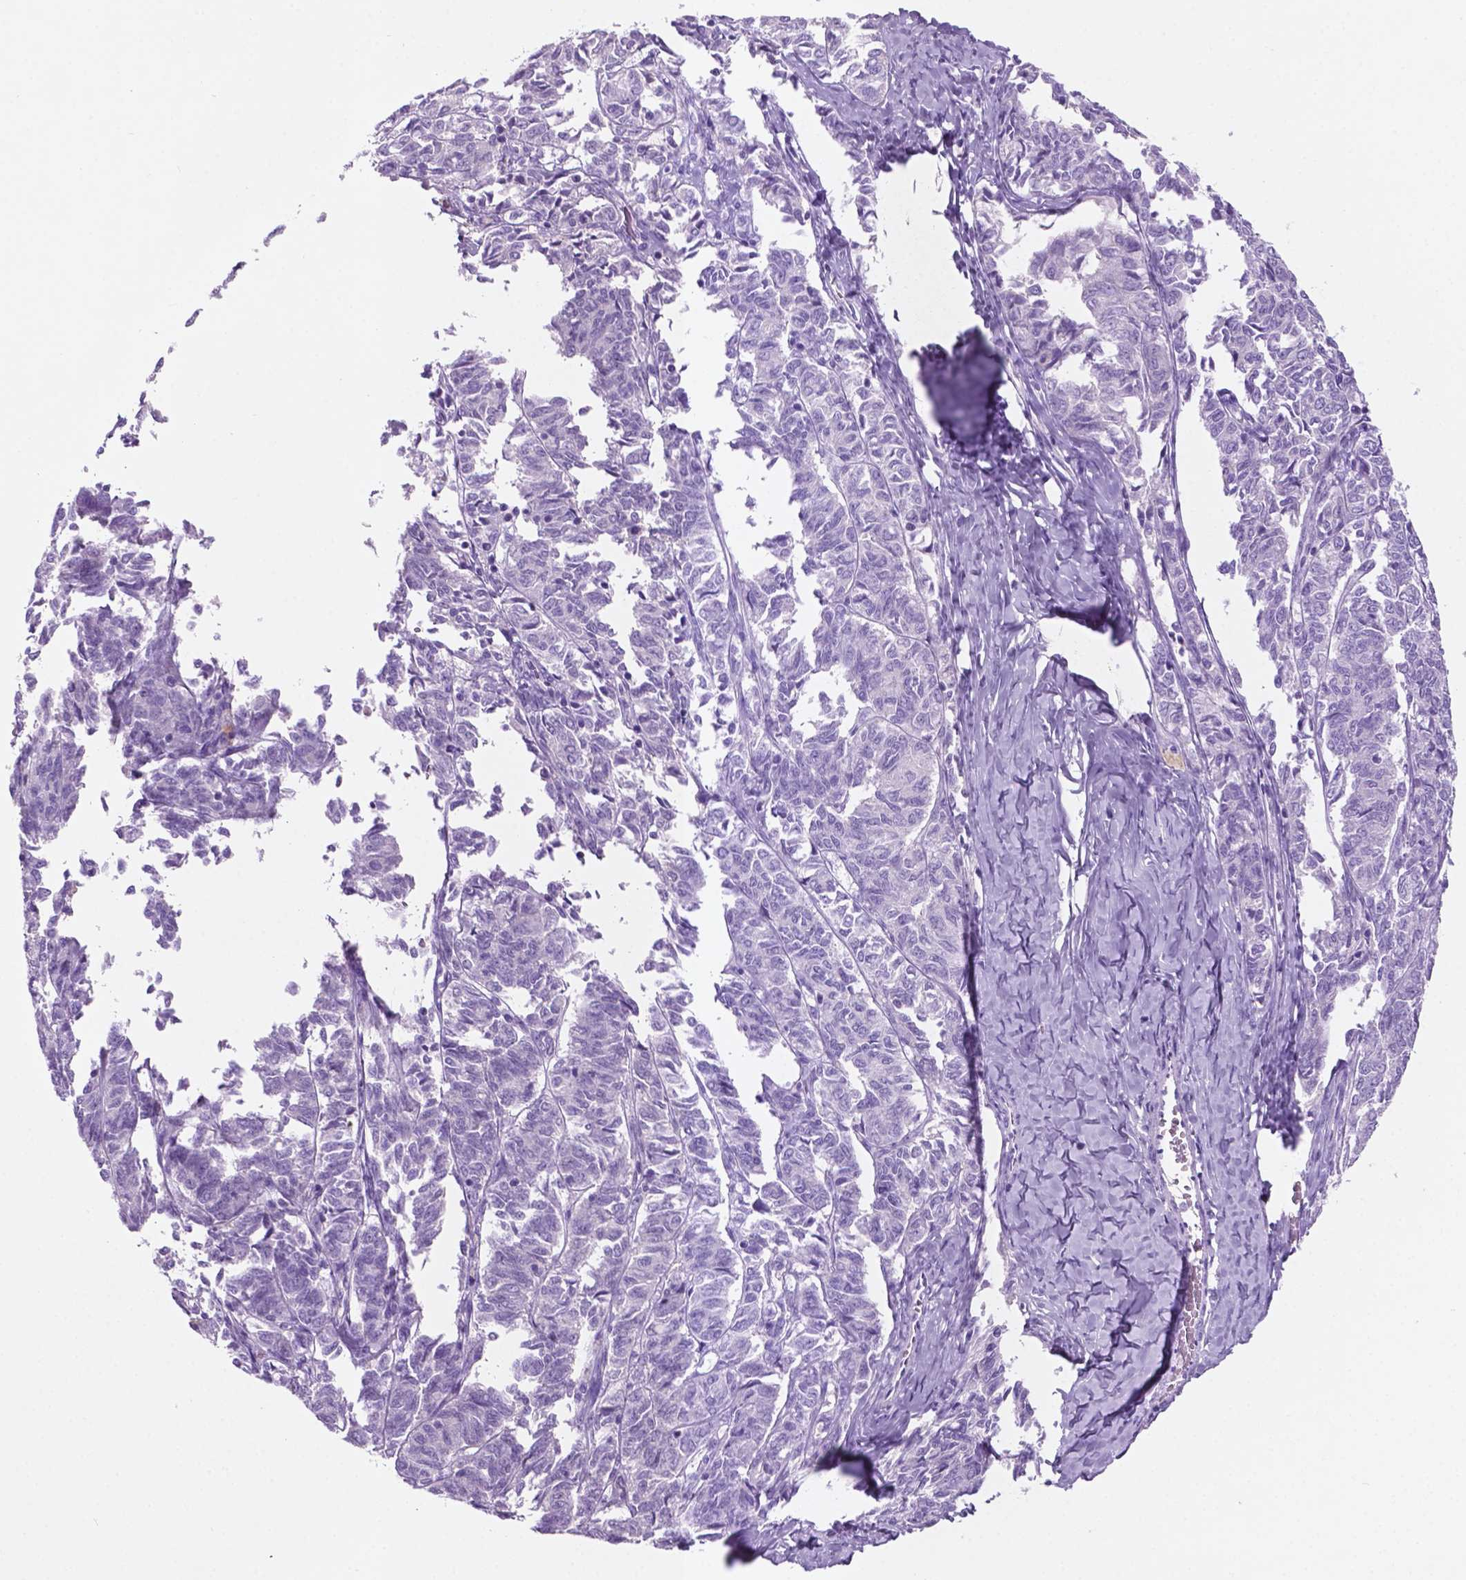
{"staining": {"intensity": "negative", "quantity": "none", "location": "none"}, "tissue": "ovarian cancer", "cell_type": "Tumor cells", "image_type": "cancer", "snomed": [{"axis": "morphology", "description": "Carcinoma, endometroid"}, {"axis": "topography", "description": "Ovary"}], "caption": "Ovarian cancer was stained to show a protein in brown. There is no significant staining in tumor cells.", "gene": "POU4F1", "patient": {"sex": "female", "age": 80}}